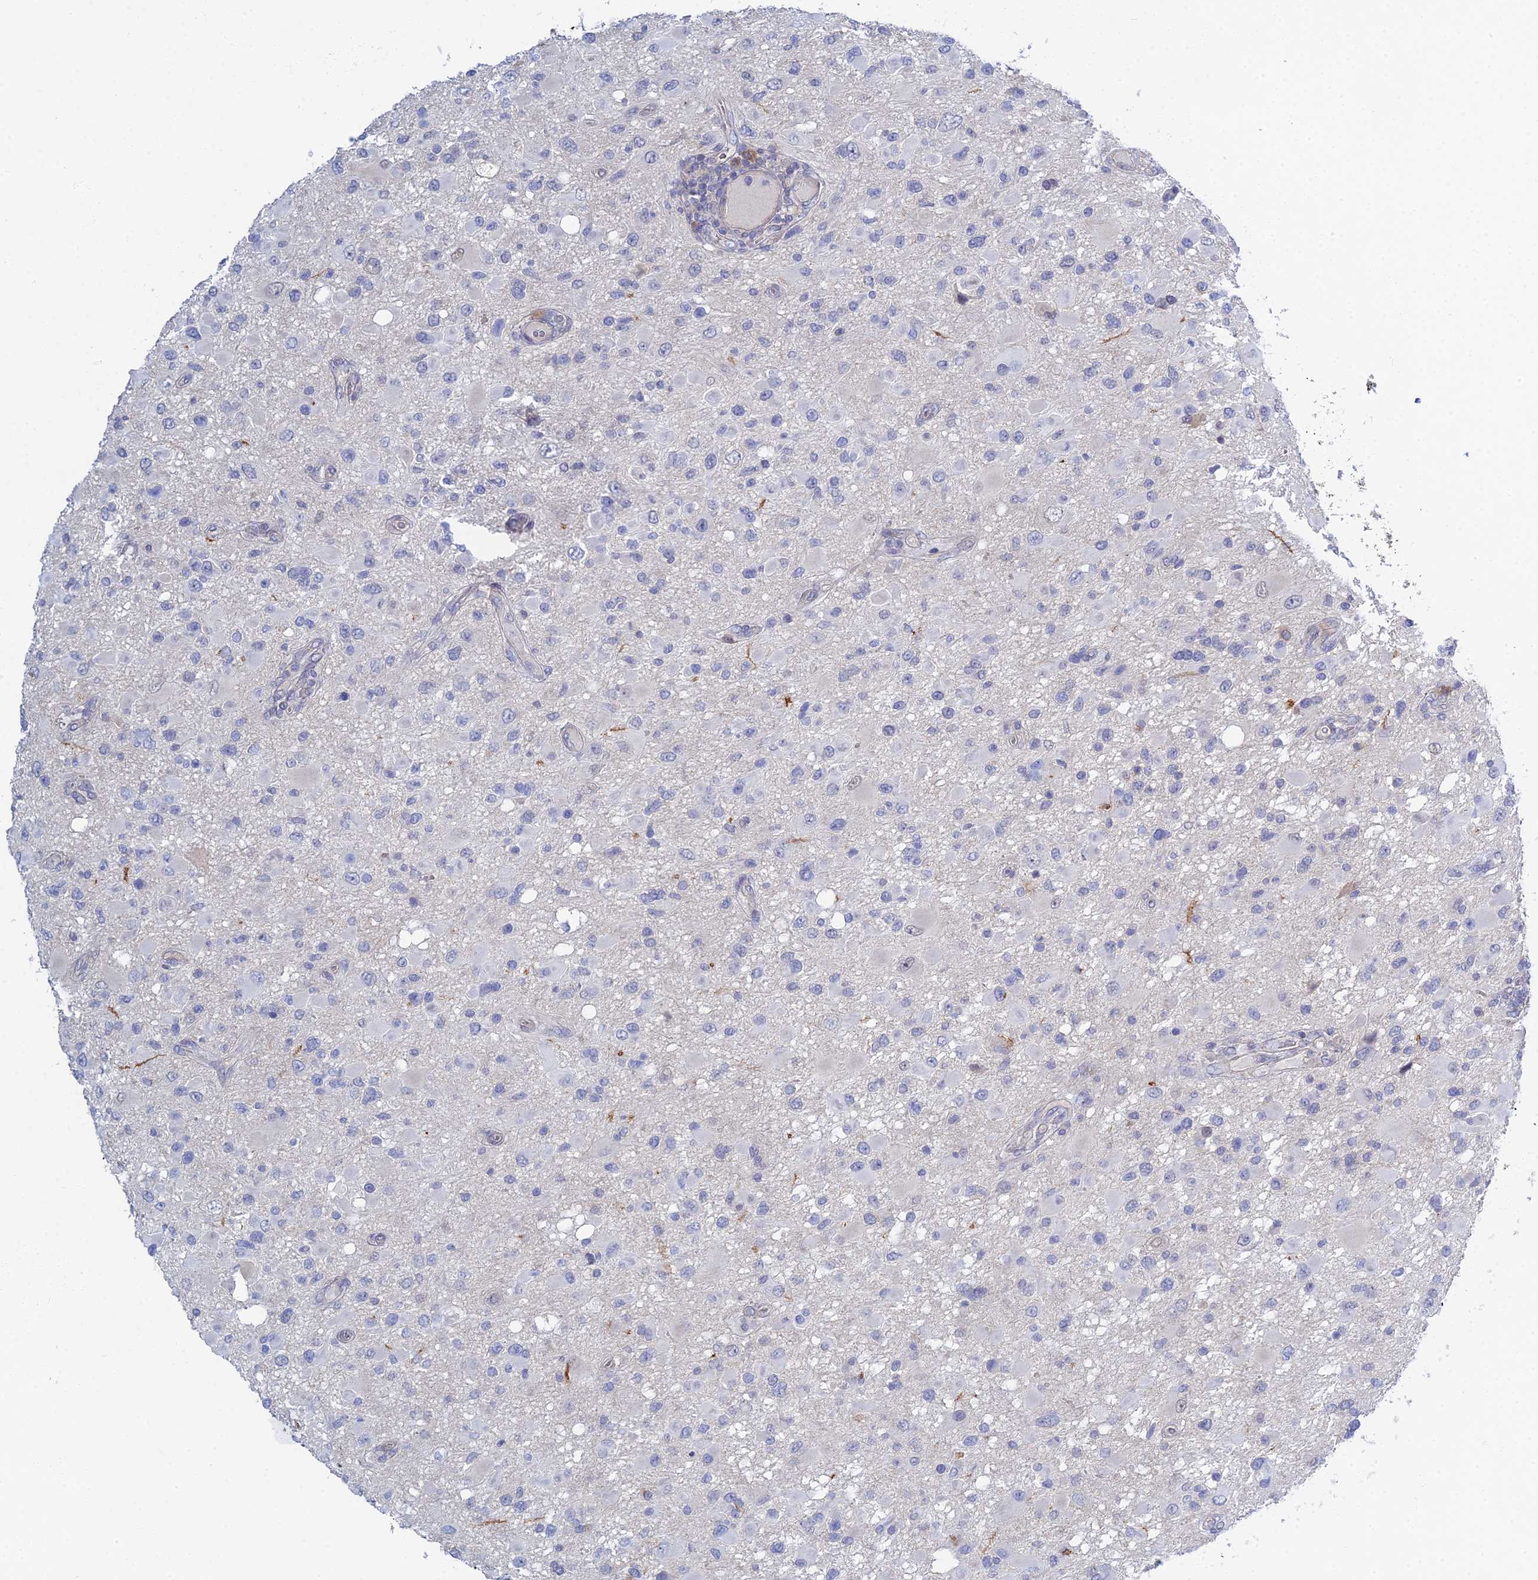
{"staining": {"intensity": "negative", "quantity": "none", "location": "none"}, "tissue": "glioma", "cell_type": "Tumor cells", "image_type": "cancer", "snomed": [{"axis": "morphology", "description": "Glioma, malignant, High grade"}, {"axis": "topography", "description": "Brain"}], "caption": "A histopathology image of human malignant glioma (high-grade) is negative for staining in tumor cells.", "gene": "DNAH14", "patient": {"sex": "male", "age": 53}}